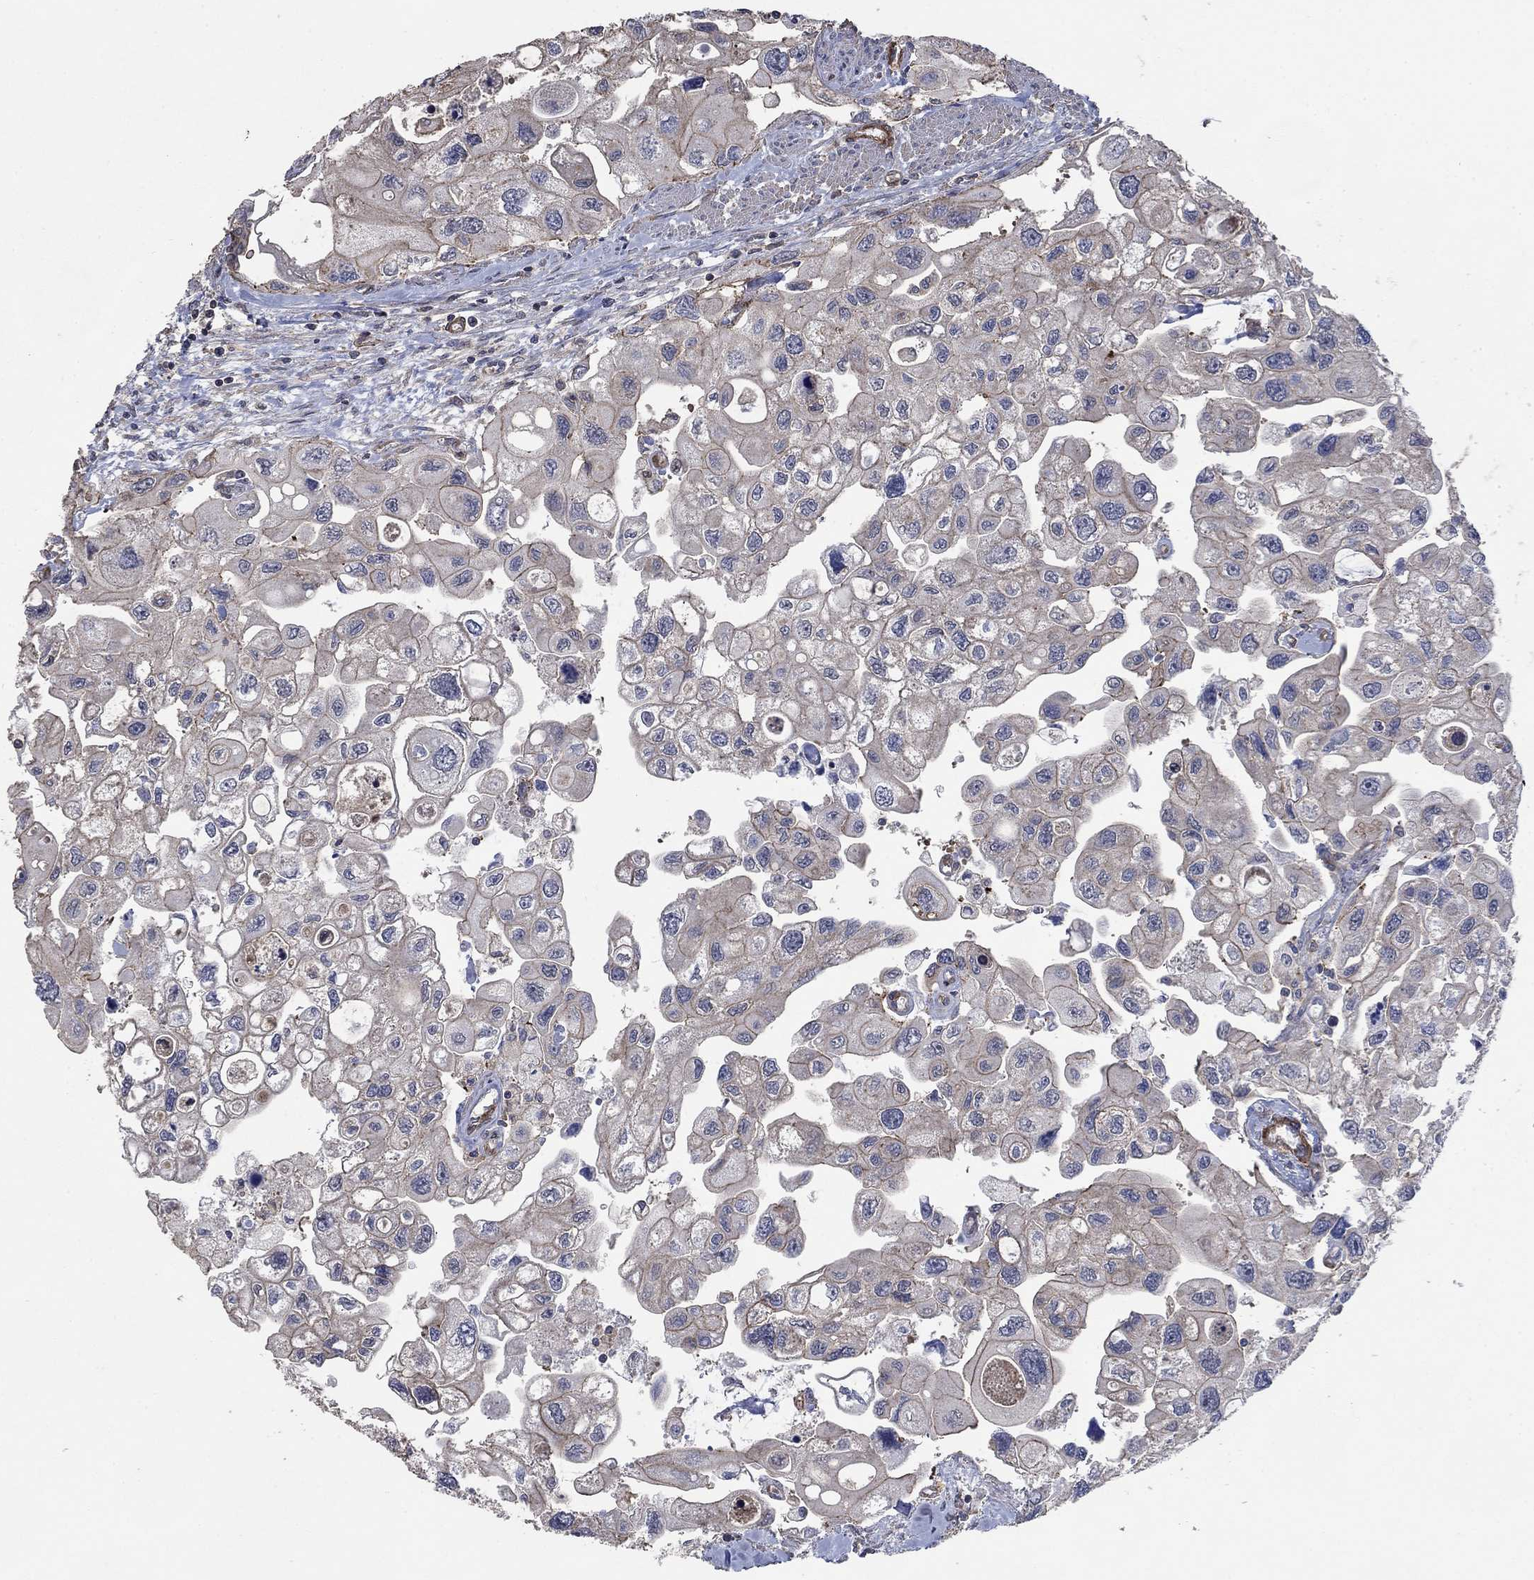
{"staining": {"intensity": "moderate", "quantity": "<25%", "location": "cytoplasmic/membranous"}, "tissue": "urothelial cancer", "cell_type": "Tumor cells", "image_type": "cancer", "snomed": [{"axis": "morphology", "description": "Urothelial carcinoma, High grade"}, {"axis": "topography", "description": "Urinary bladder"}], "caption": "Moderate cytoplasmic/membranous positivity for a protein is seen in approximately <25% of tumor cells of high-grade urothelial carcinoma using immunohistochemistry (IHC).", "gene": "PDE3A", "patient": {"sex": "male", "age": 59}}